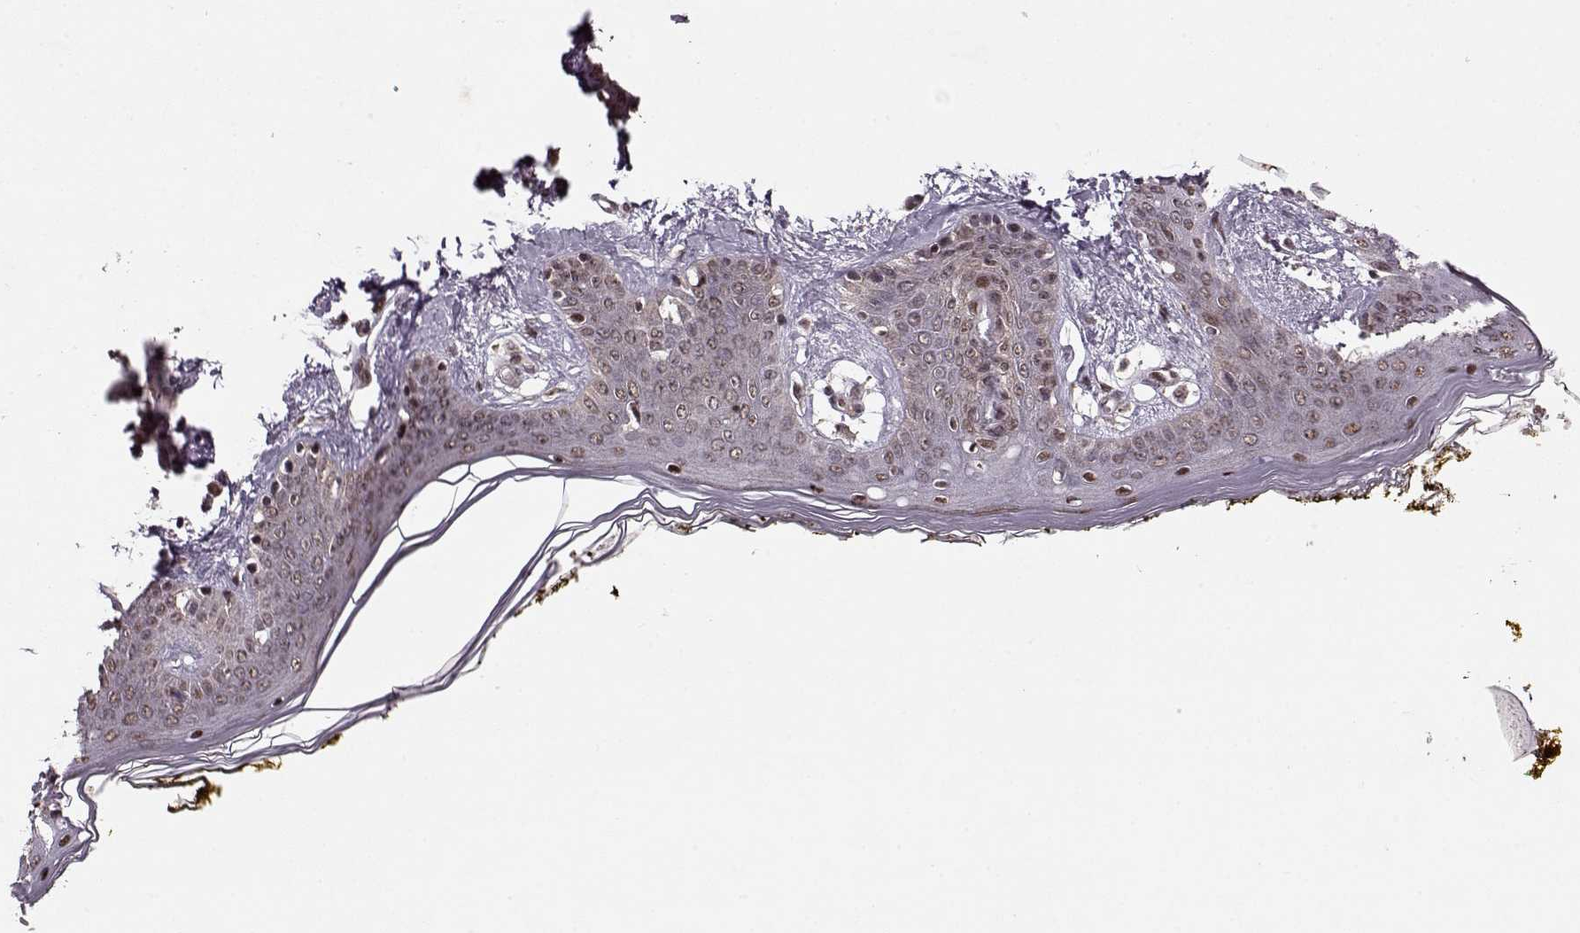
{"staining": {"intensity": "moderate", "quantity": ">75%", "location": "cytoplasmic/membranous,nuclear"}, "tissue": "skin", "cell_type": "Fibroblasts", "image_type": "normal", "snomed": [{"axis": "morphology", "description": "Normal tissue, NOS"}, {"axis": "topography", "description": "Skin"}], "caption": "IHC (DAB (3,3'-diaminobenzidine)) staining of unremarkable skin shows moderate cytoplasmic/membranous,nuclear protein staining in about >75% of fibroblasts. (brown staining indicates protein expression, while blue staining denotes nuclei).", "gene": "PSMA7", "patient": {"sex": "female", "age": 34}}